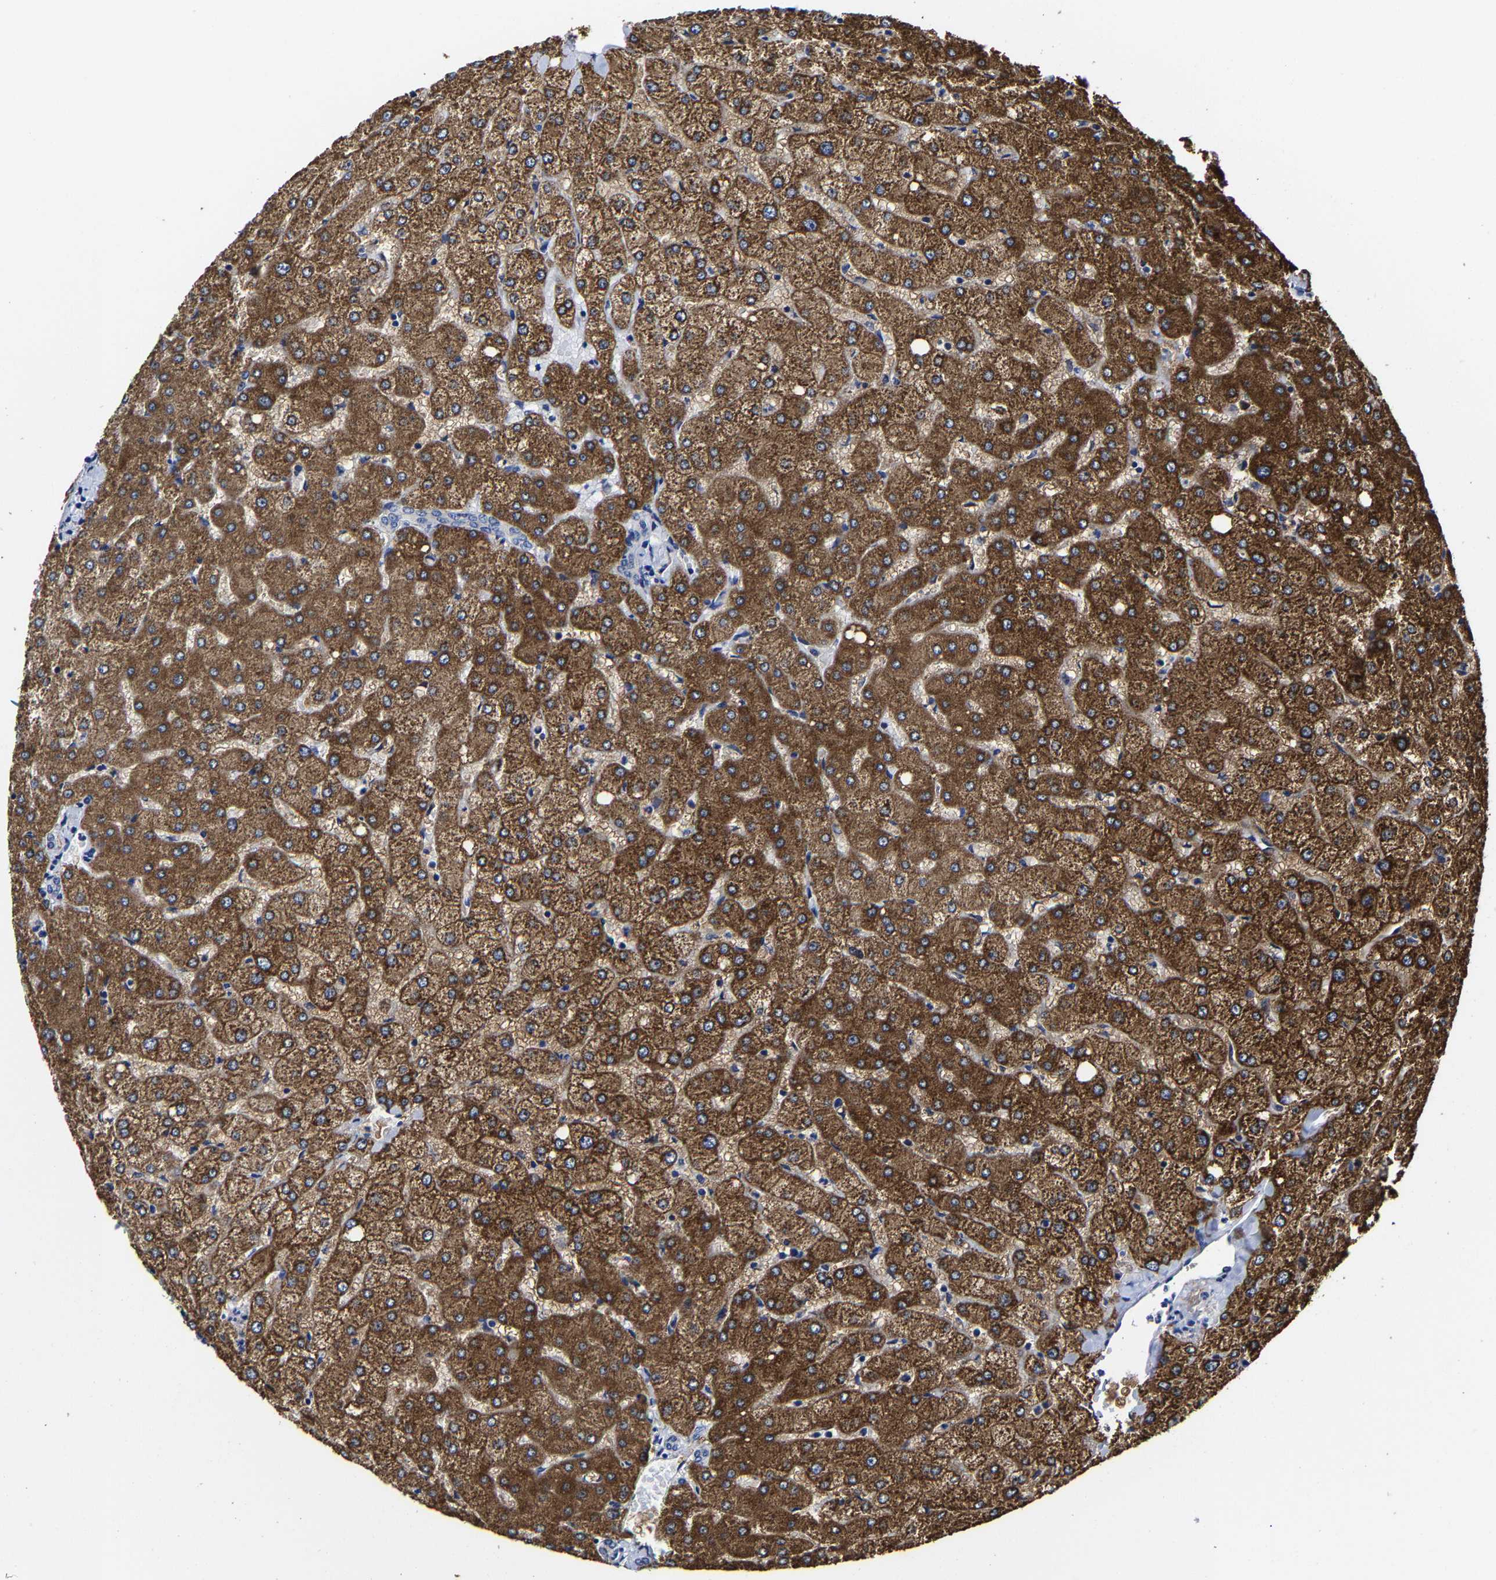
{"staining": {"intensity": "weak", "quantity": "25%-75%", "location": "cytoplasmic/membranous"}, "tissue": "liver", "cell_type": "Cholangiocytes", "image_type": "normal", "snomed": [{"axis": "morphology", "description": "Normal tissue, NOS"}, {"axis": "topography", "description": "Liver"}], "caption": "Unremarkable liver displays weak cytoplasmic/membranous positivity in approximately 25%-75% of cholangiocytes (Brightfield microscopy of DAB IHC at high magnification)..", "gene": "AASS", "patient": {"sex": "female", "age": 54}}